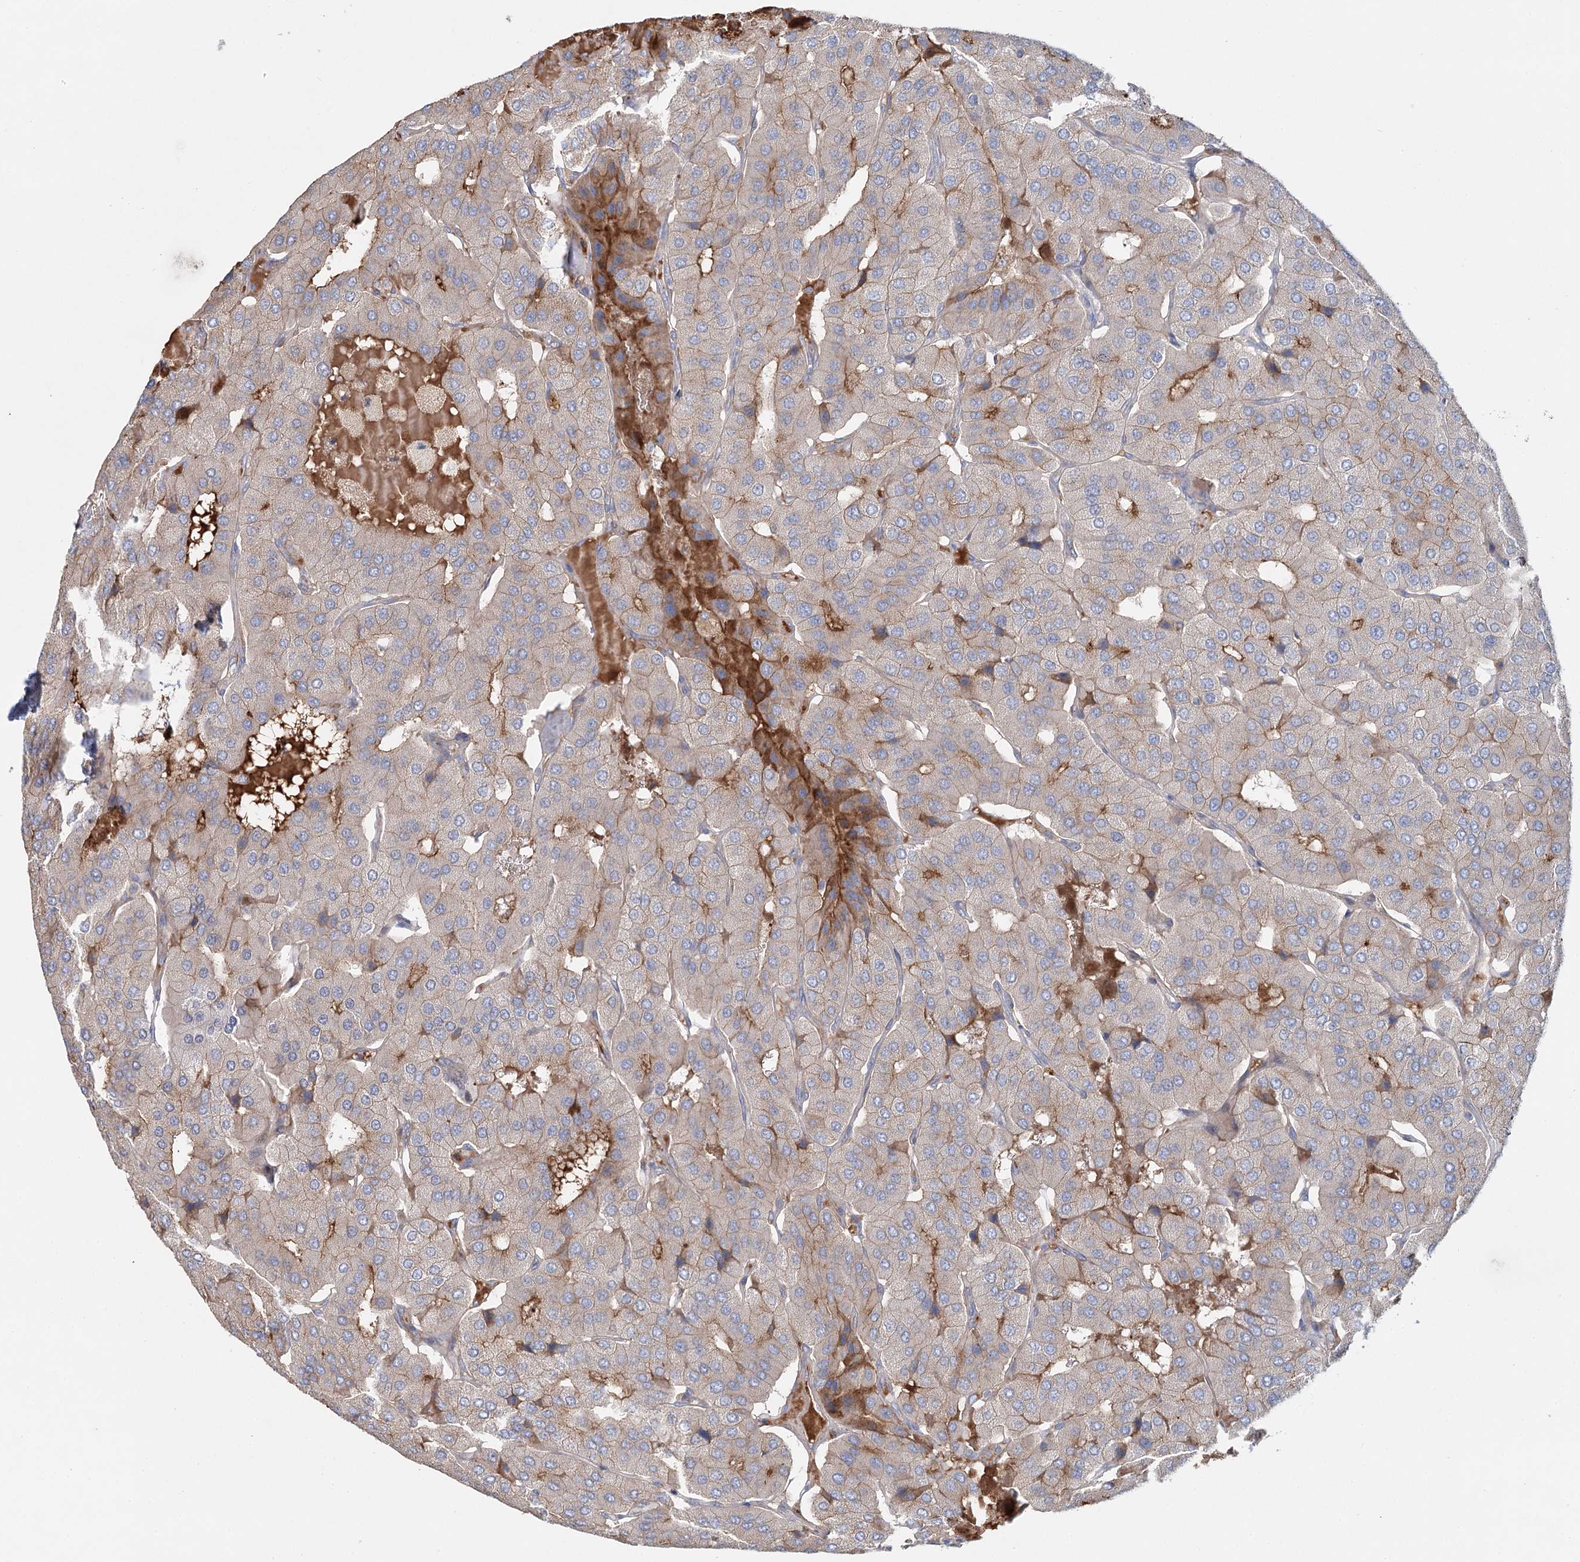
{"staining": {"intensity": "moderate", "quantity": "<25%", "location": "cytoplasmic/membranous"}, "tissue": "parathyroid gland", "cell_type": "Glandular cells", "image_type": "normal", "snomed": [{"axis": "morphology", "description": "Normal tissue, NOS"}, {"axis": "morphology", "description": "Adenoma, NOS"}, {"axis": "topography", "description": "Parathyroid gland"}], "caption": "Protein expression analysis of normal human parathyroid gland reveals moderate cytoplasmic/membranous positivity in approximately <25% of glandular cells. Using DAB (3,3'-diaminobenzidine) (brown) and hematoxylin (blue) stains, captured at high magnification using brightfield microscopy.", "gene": "ALKBH8", "patient": {"sex": "female", "age": 86}}